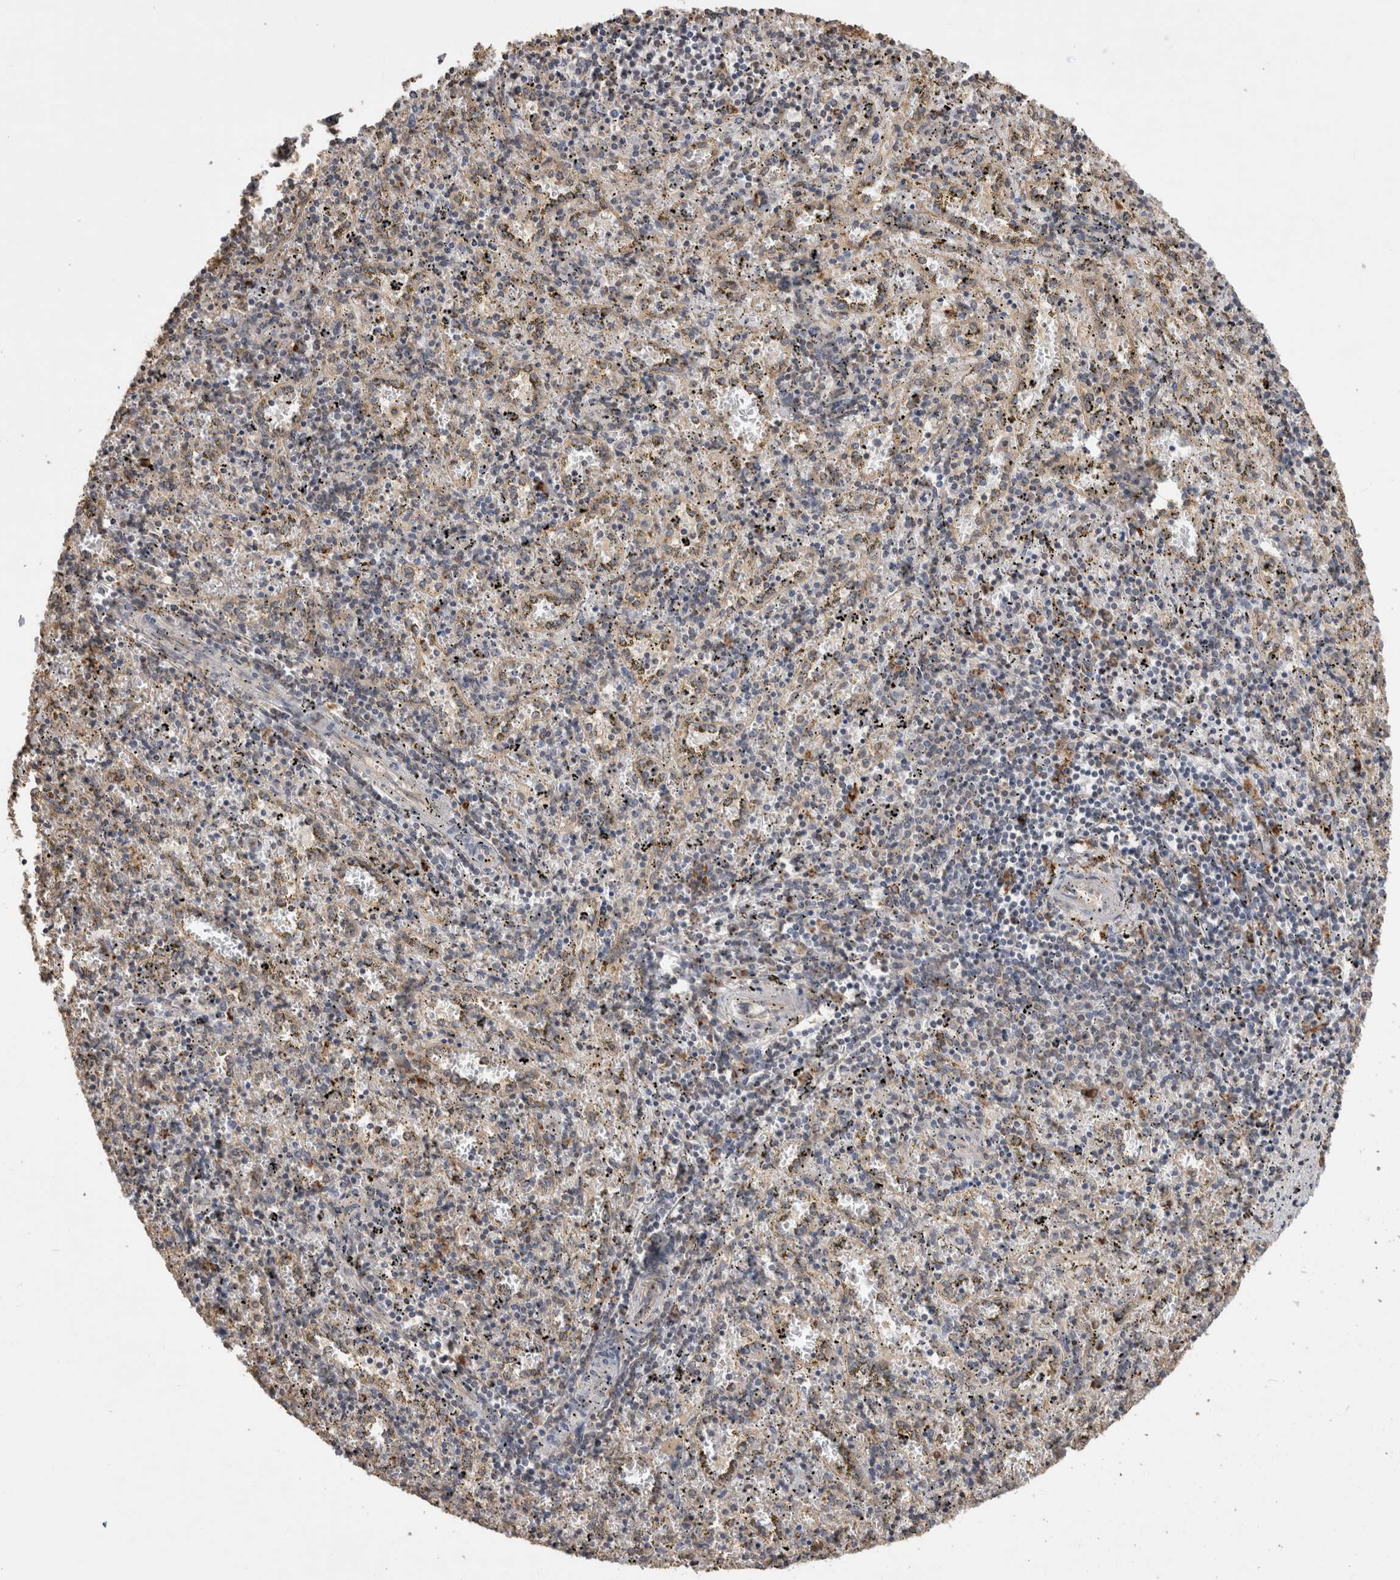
{"staining": {"intensity": "weak", "quantity": "<25%", "location": "cytoplasmic/membranous"}, "tissue": "spleen", "cell_type": "Cells in red pulp", "image_type": "normal", "snomed": [{"axis": "morphology", "description": "Normal tissue, NOS"}, {"axis": "topography", "description": "Spleen"}], "caption": "Image shows no significant protein staining in cells in red pulp of unremarkable spleen.", "gene": "CLIP1", "patient": {"sex": "male", "age": 11}}